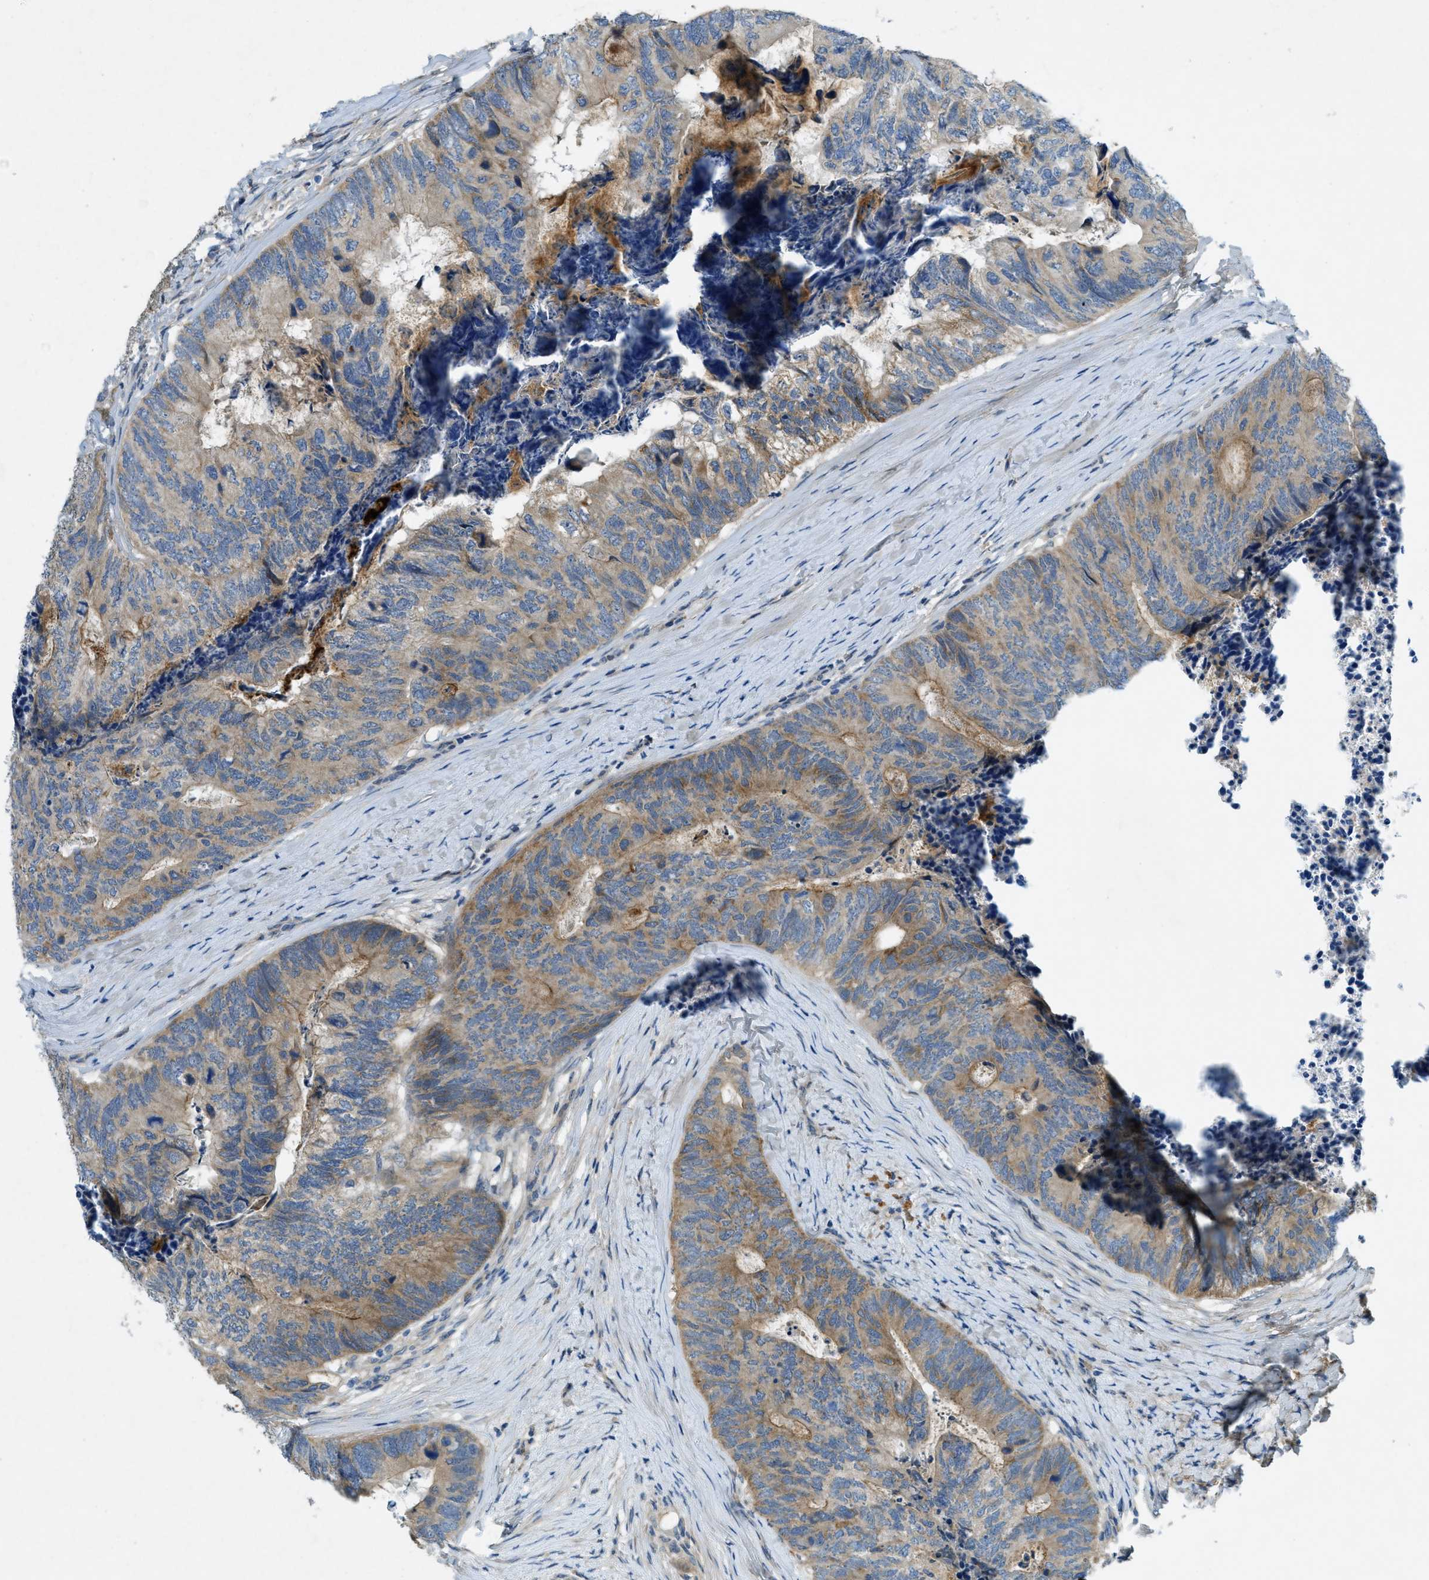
{"staining": {"intensity": "moderate", "quantity": "25%-75%", "location": "cytoplasmic/membranous"}, "tissue": "colorectal cancer", "cell_type": "Tumor cells", "image_type": "cancer", "snomed": [{"axis": "morphology", "description": "Adenocarcinoma, NOS"}, {"axis": "topography", "description": "Colon"}], "caption": "This is a photomicrograph of IHC staining of colorectal adenocarcinoma, which shows moderate expression in the cytoplasmic/membranous of tumor cells.", "gene": "SNX14", "patient": {"sex": "female", "age": 67}}